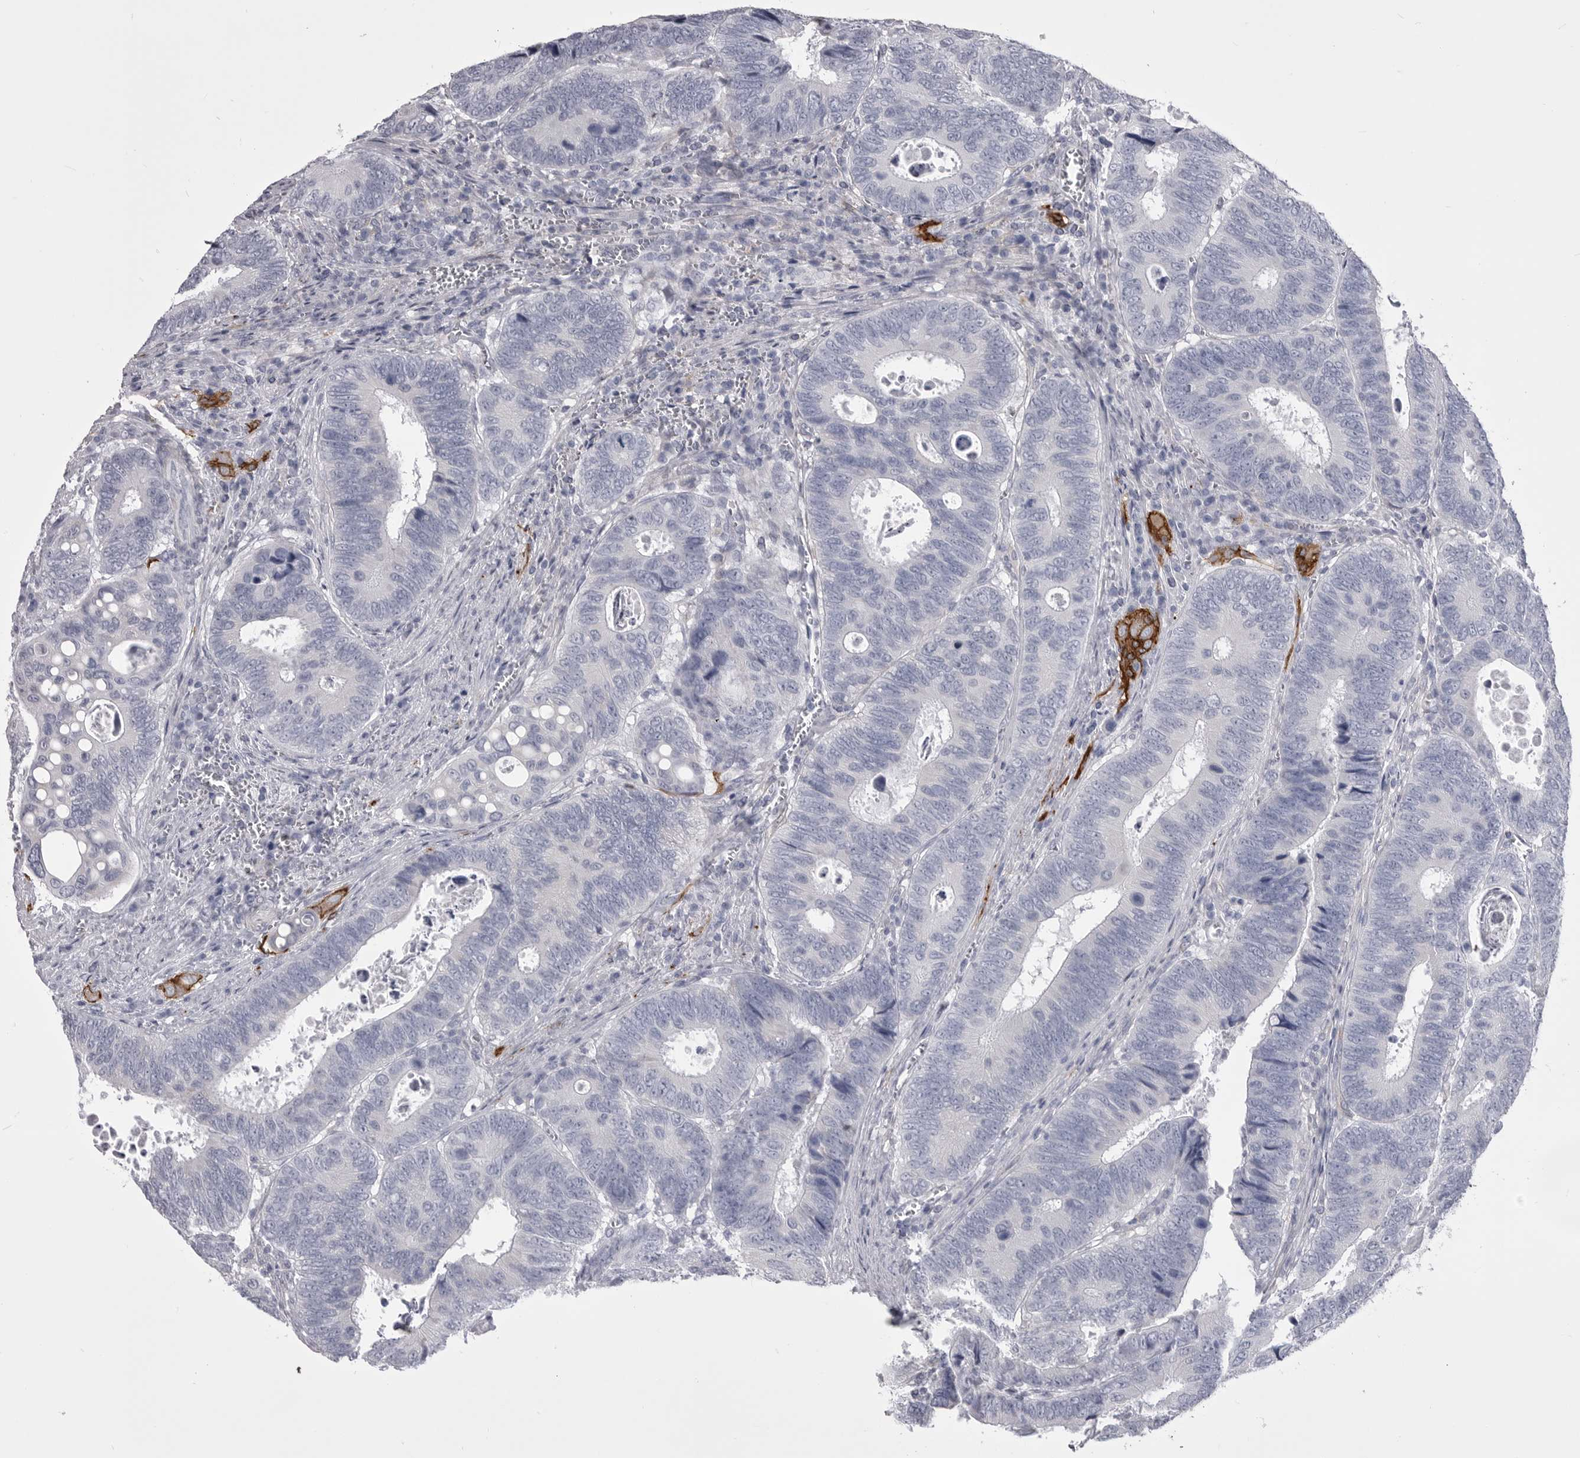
{"staining": {"intensity": "negative", "quantity": "none", "location": "none"}, "tissue": "colorectal cancer", "cell_type": "Tumor cells", "image_type": "cancer", "snomed": [{"axis": "morphology", "description": "Adenocarcinoma, NOS"}, {"axis": "topography", "description": "Colon"}], "caption": "This is an IHC micrograph of adenocarcinoma (colorectal). There is no expression in tumor cells.", "gene": "ANK2", "patient": {"sex": "male", "age": 72}}